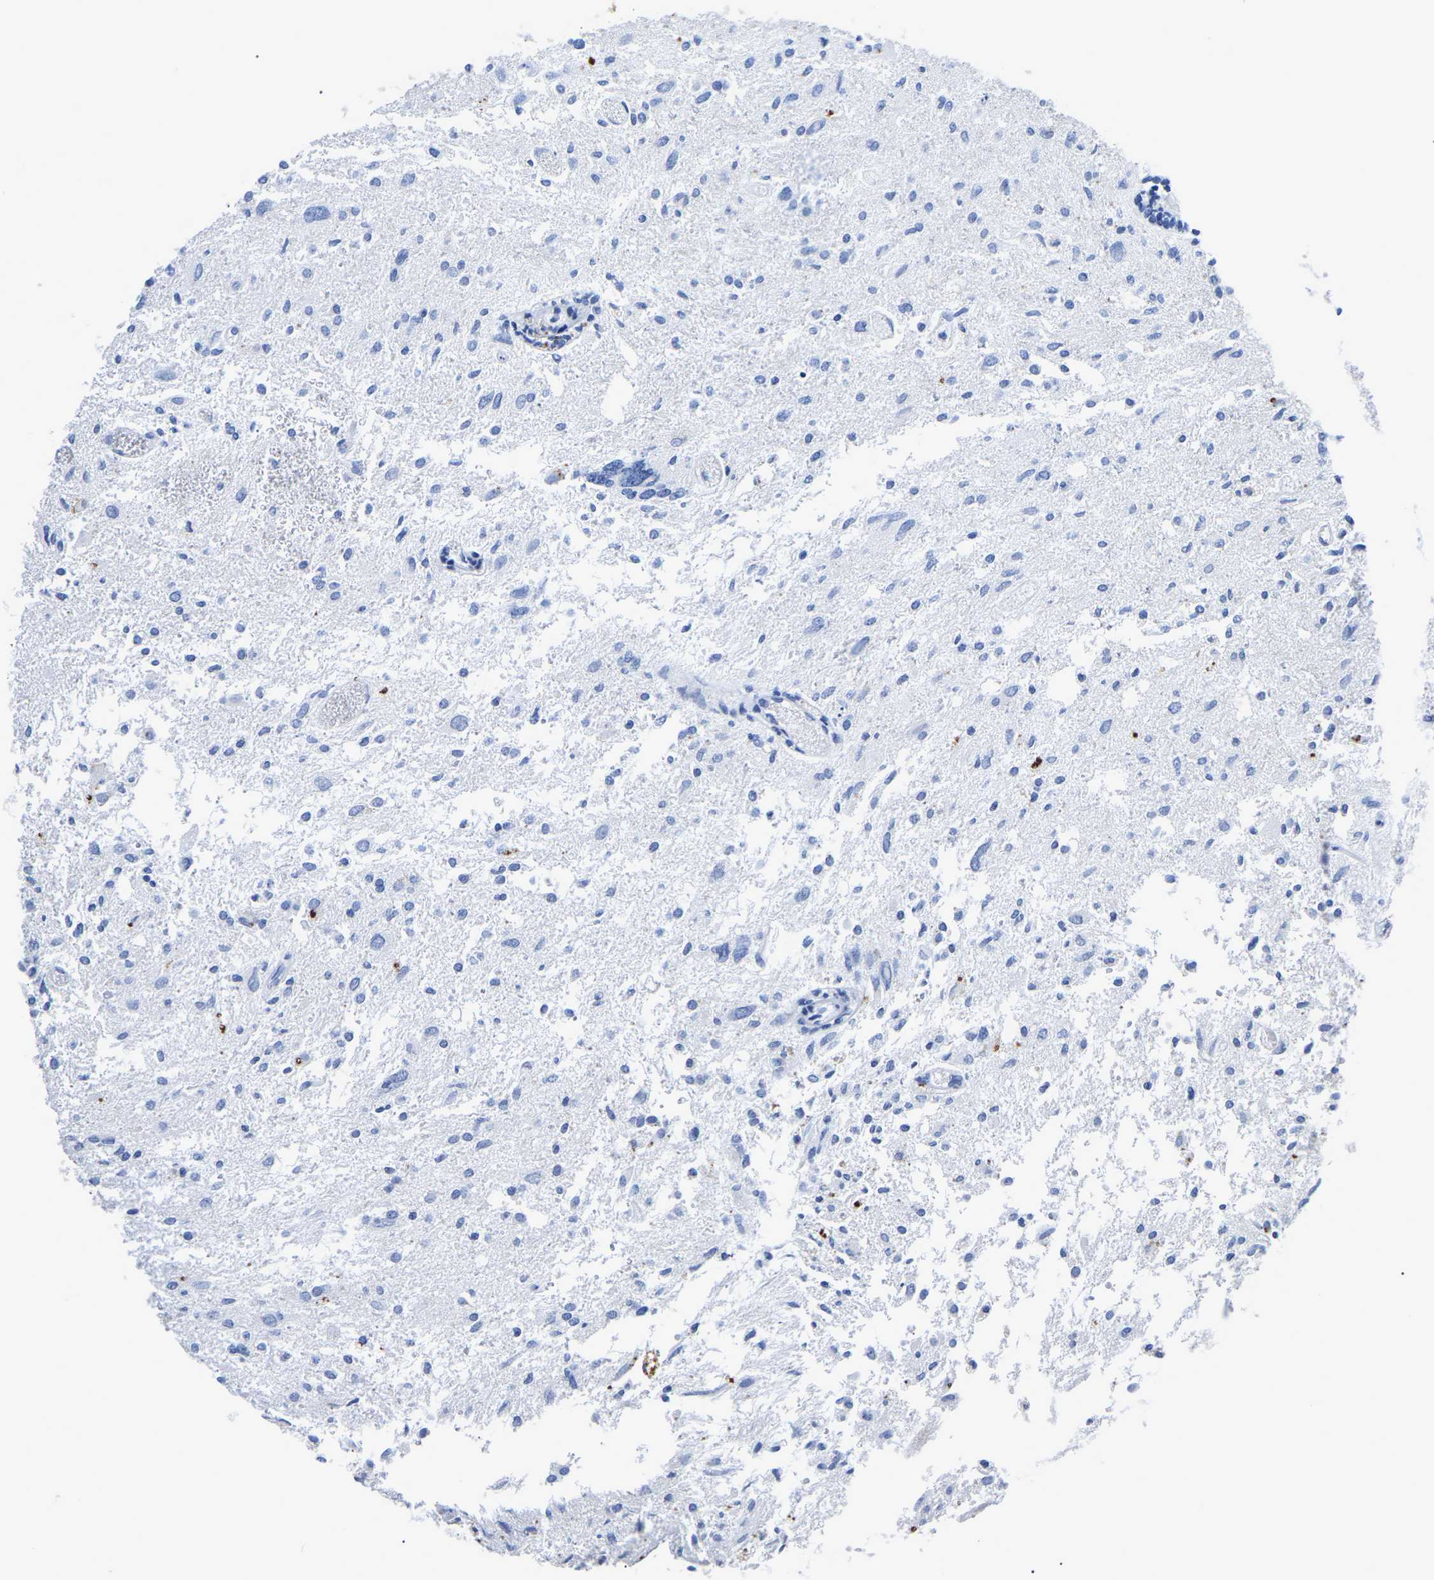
{"staining": {"intensity": "negative", "quantity": "none", "location": "none"}, "tissue": "glioma", "cell_type": "Tumor cells", "image_type": "cancer", "snomed": [{"axis": "morphology", "description": "Glioma, malignant, High grade"}, {"axis": "topography", "description": "Brain"}], "caption": "A photomicrograph of glioma stained for a protein displays no brown staining in tumor cells.", "gene": "SMPD2", "patient": {"sex": "female", "age": 59}}